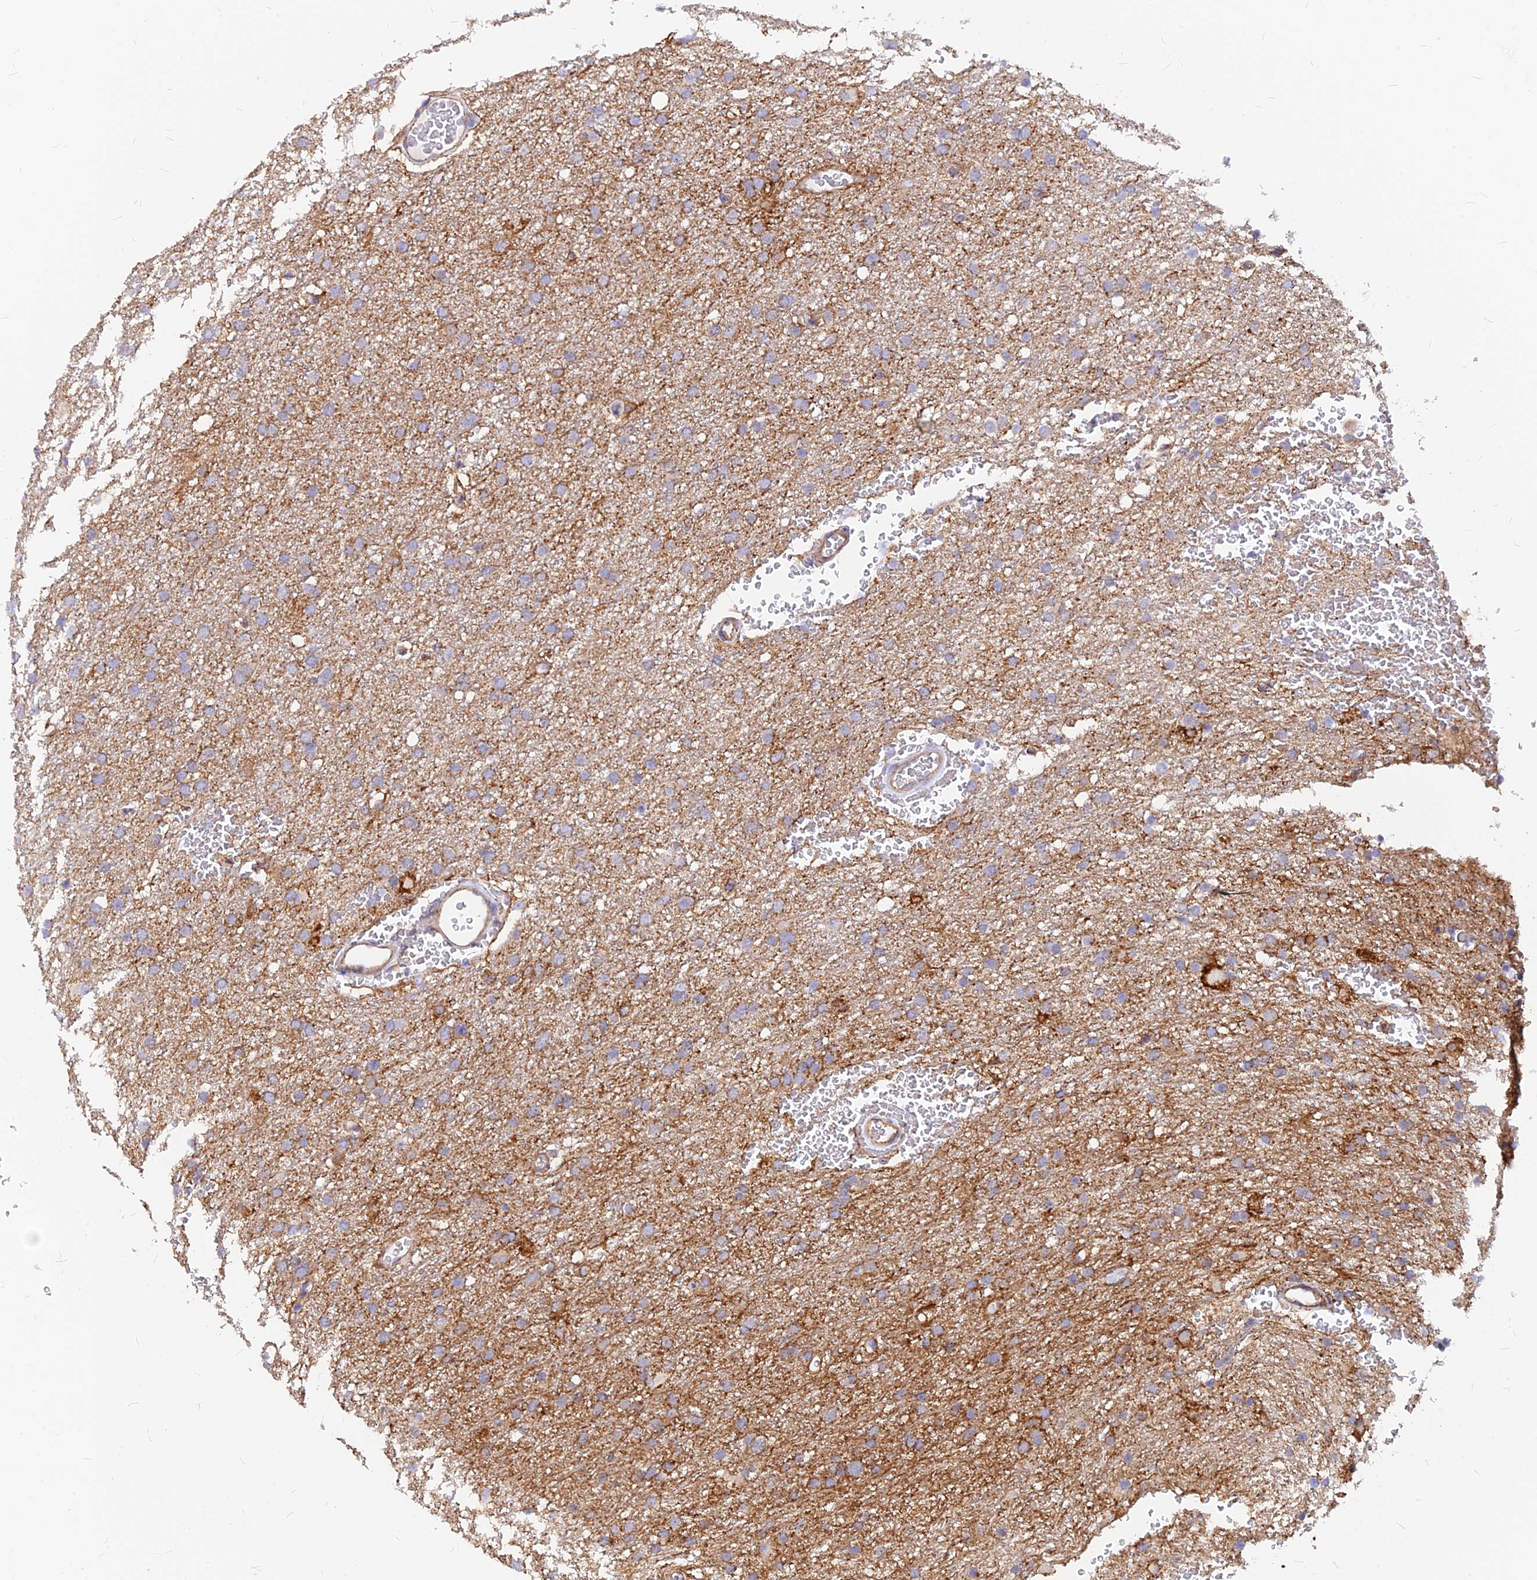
{"staining": {"intensity": "moderate", "quantity": "<25%", "location": "cytoplasmic/membranous"}, "tissue": "glioma", "cell_type": "Tumor cells", "image_type": "cancer", "snomed": [{"axis": "morphology", "description": "Glioma, malignant, High grade"}, {"axis": "topography", "description": "Cerebral cortex"}], "caption": "The photomicrograph displays immunohistochemical staining of glioma. There is moderate cytoplasmic/membranous expression is appreciated in approximately <25% of tumor cells.", "gene": "VSTM2L", "patient": {"sex": "female", "age": 36}}